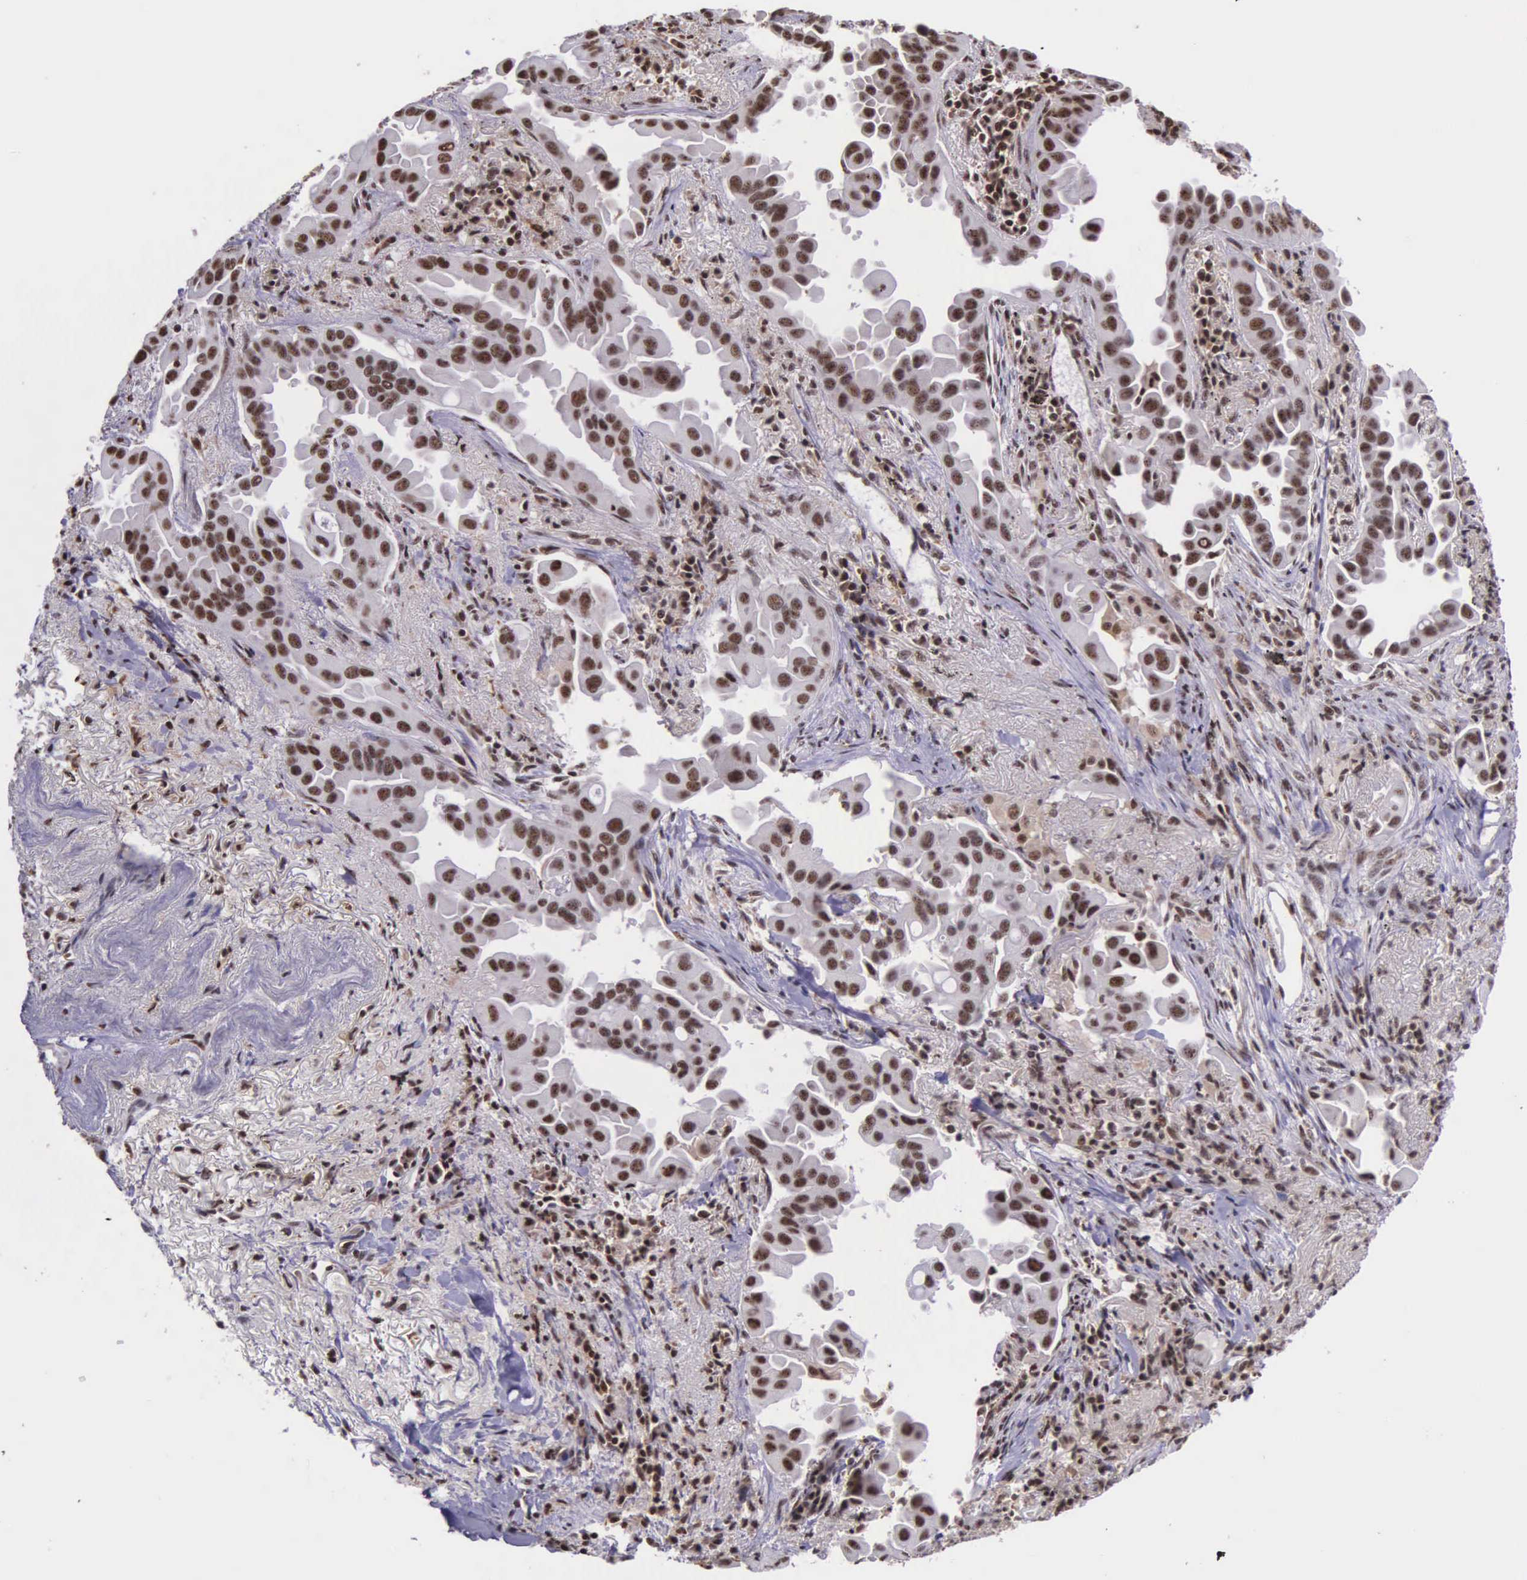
{"staining": {"intensity": "weak", "quantity": ">75%", "location": "nuclear"}, "tissue": "lung cancer", "cell_type": "Tumor cells", "image_type": "cancer", "snomed": [{"axis": "morphology", "description": "Adenocarcinoma, NOS"}, {"axis": "topography", "description": "Lung"}], "caption": "Human adenocarcinoma (lung) stained with a brown dye exhibits weak nuclear positive expression in approximately >75% of tumor cells.", "gene": "FAM47A", "patient": {"sex": "male", "age": 68}}